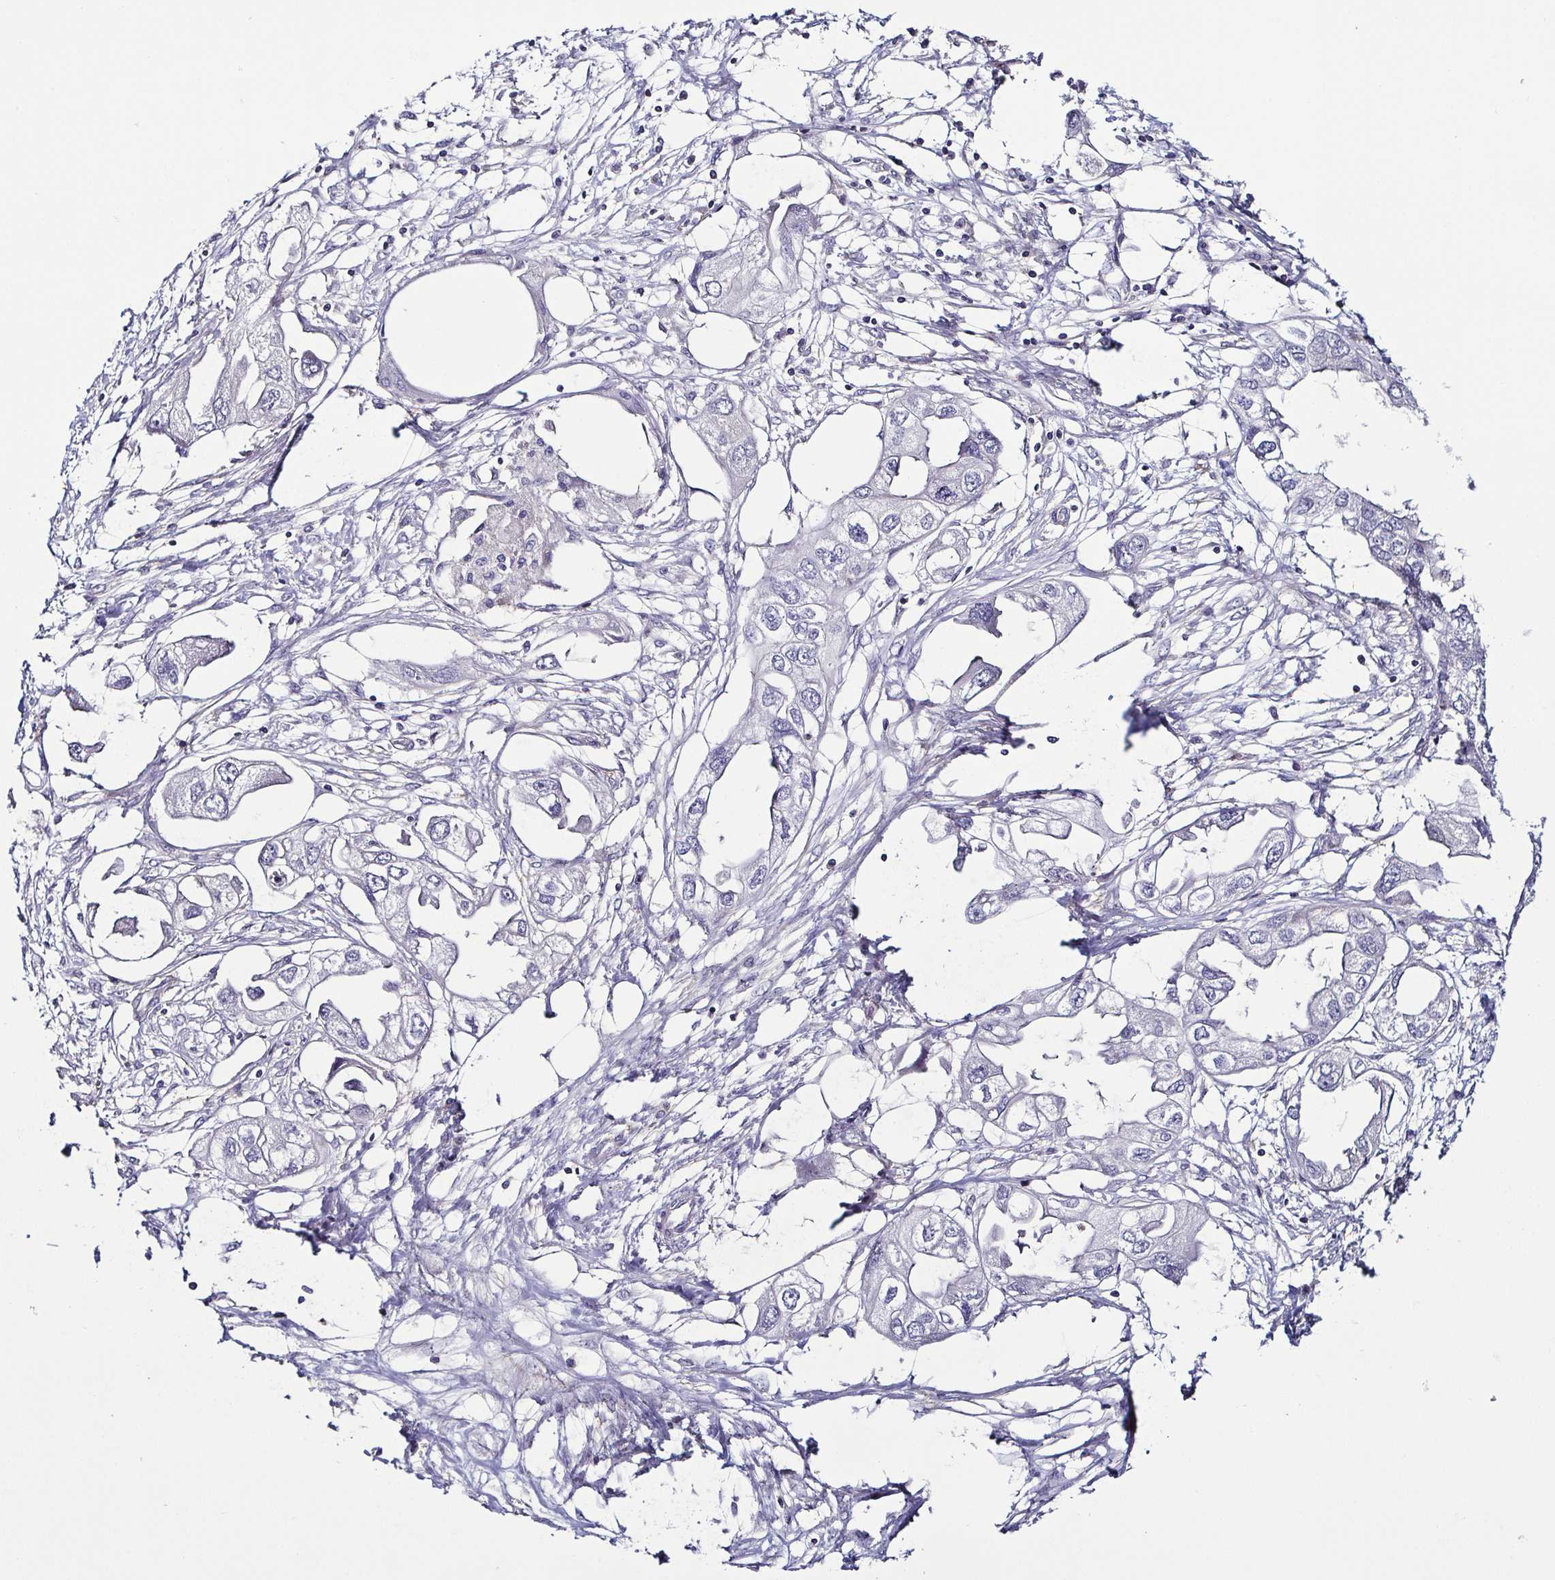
{"staining": {"intensity": "negative", "quantity": "none", "location": "none"}, "tissue": "endometrial cancer", "cell_type": "Tumor cells", "image_type": "cancer", "snomed": [{"axis": "morphology", "description": "Adenocarcinoma, NOS"}, {"axis": "morphology", "description": "Adenocarcinoma, metastatic, NOS"}, {"axis": "topography", "description": "Adipose tissue"}, {"axis": "topography", "description": "Endometrium"}], "caption": "The IHC histopathology image has no significant positivity in tumor cells of endometrial cancer (metastatic adenocarcinoma) tissue.", "gene": "TNNT2", "patient": {"sex": "female", "age": 67}}